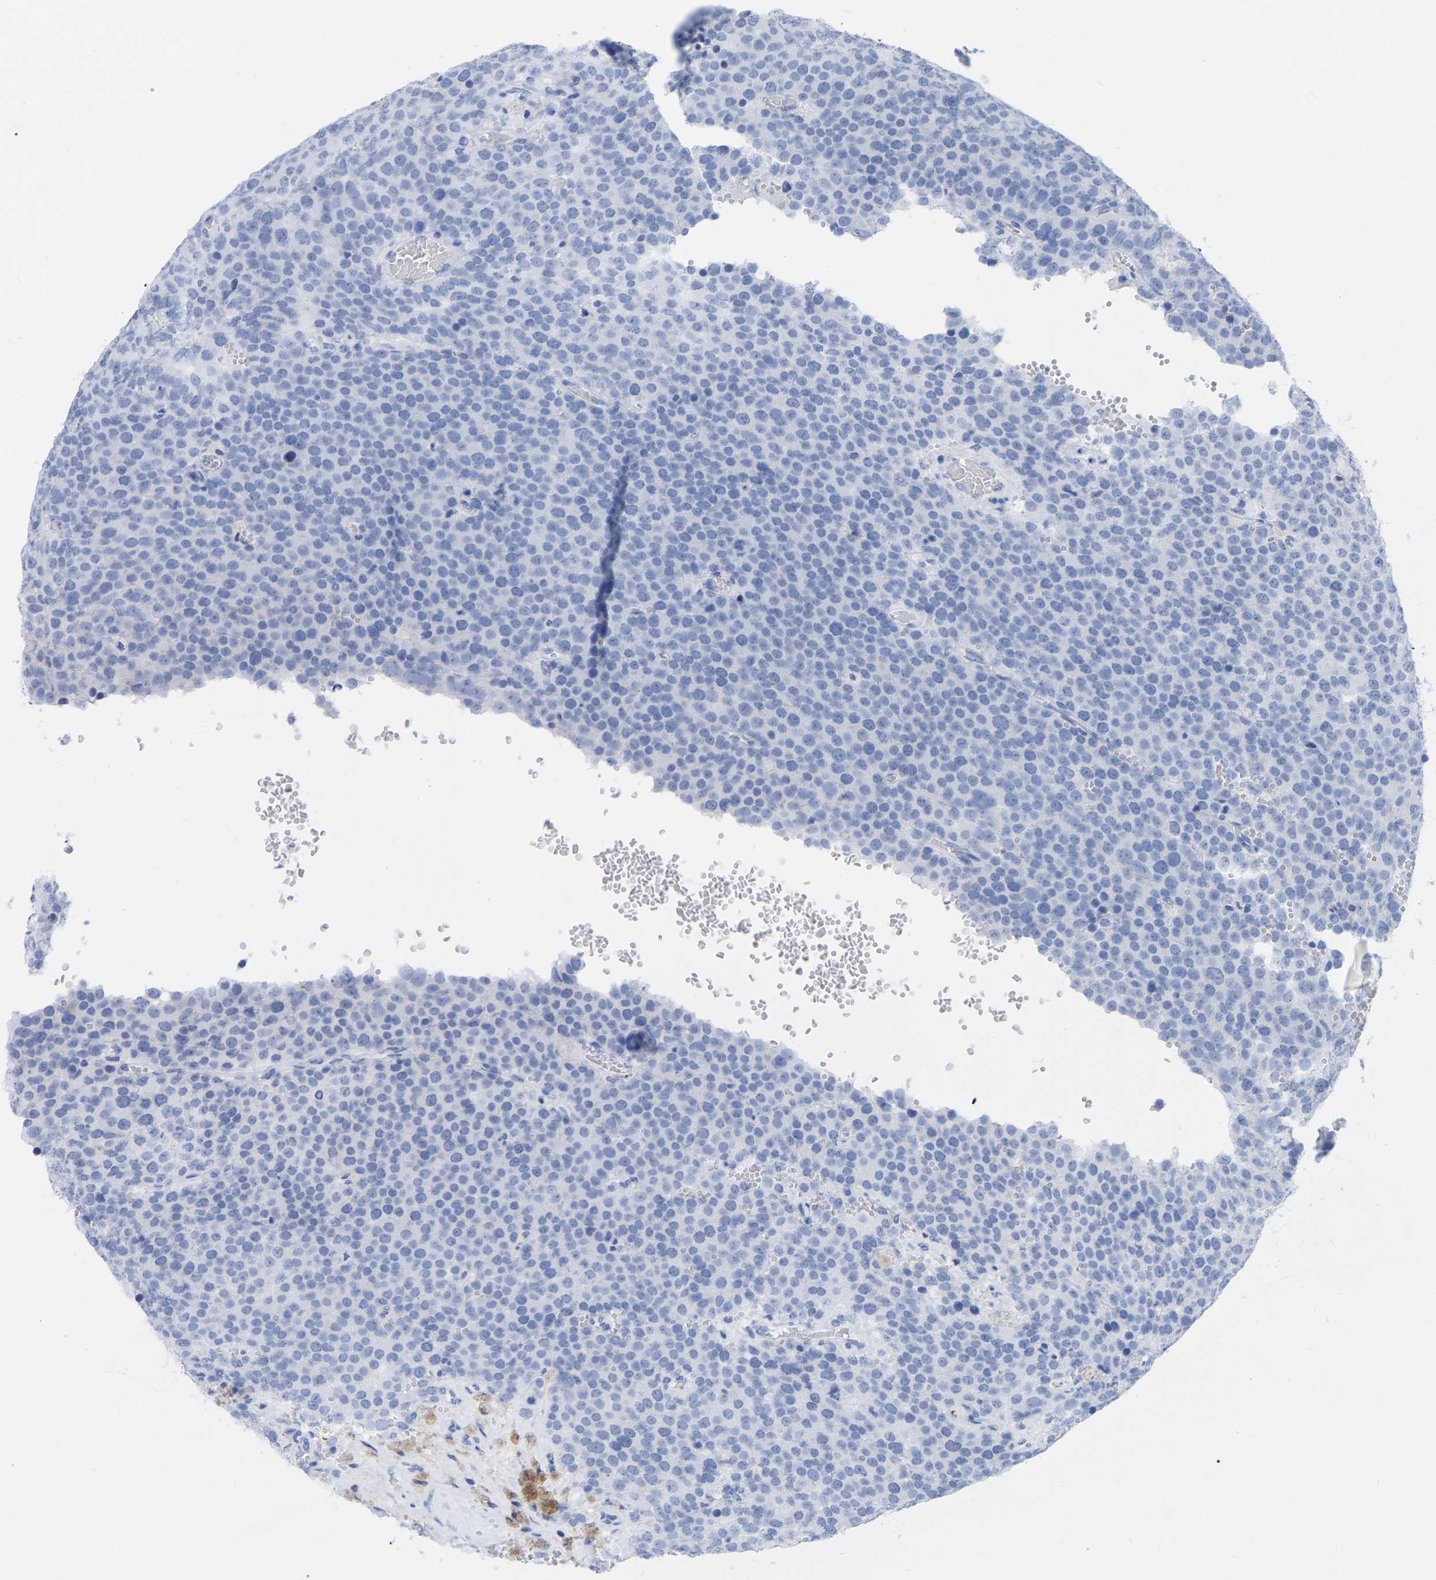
{"staining": {"intensity": "negative", "quantity": "none", "location": "none"}, "tissue": "testis cancer", "cell_type": "Tumor cells", "image_type": "cancer", "snomed": [{"axis": "morphology", "description": "Normal tissue, NOS"}, {"axis": "morphology", "description": "Seminoma, NOS"}, {"axis": "topography", "description": "Testis"}], "caption": "The histopathology image exhibits no significant staining in tumor cells of testis cancer (seminoma).", "gene": "ZNF629", "patient": {"sex": "male", "age": 71}}